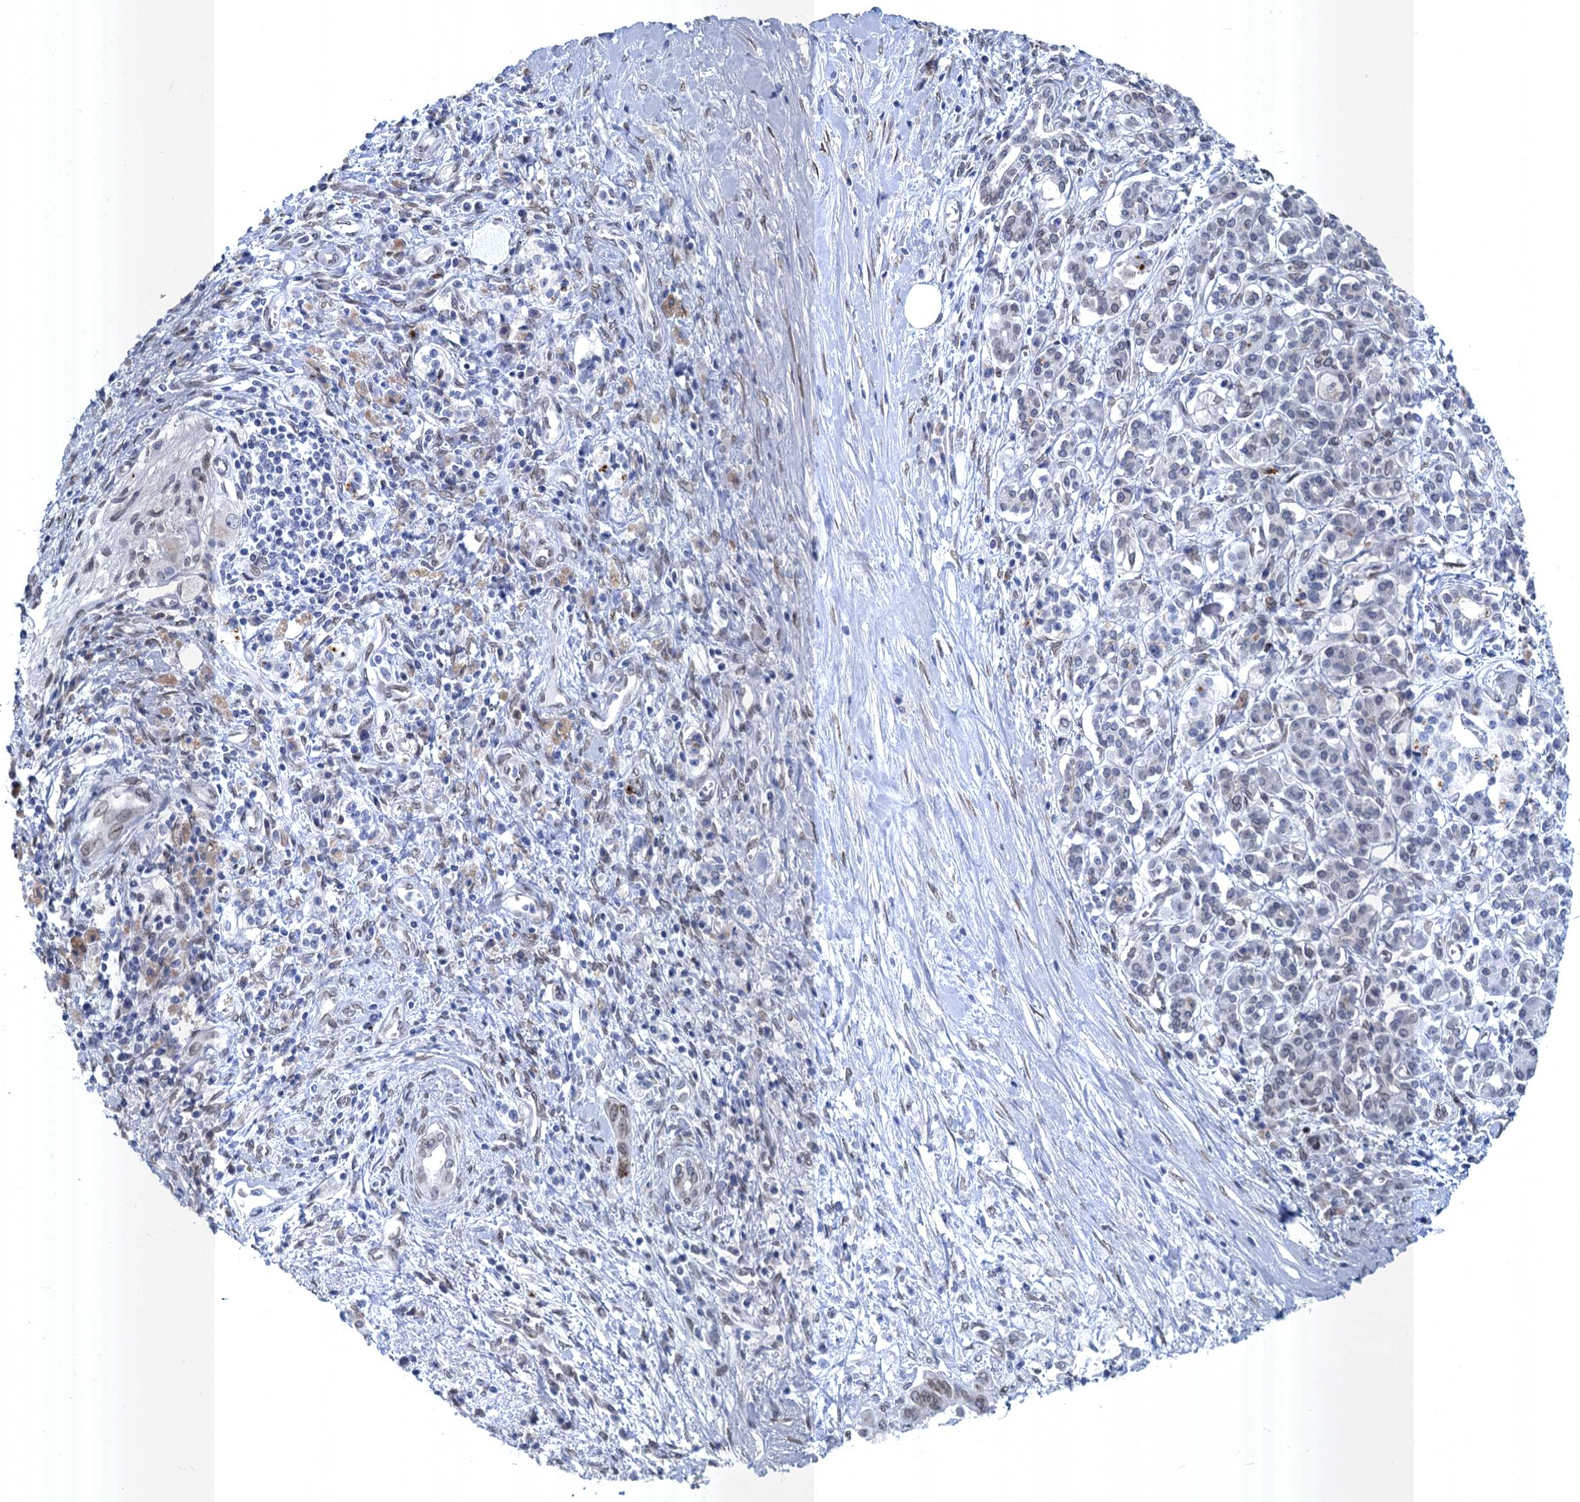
{"staining": {"intensity": "negative", "quantity": "none", "location": "none"}, "tissue": "pancreatic cancer", "cell_type": "Tumor cells", "image_type": "cancer", "snomed": [{"axis": "morphology", "description": "Adenocarcinoma, NOS"}, {"axis": "topography", "description": "Pancreas"}], "caption": "Immunohistochemistry of pancreatic adenocarcinoma exhibits no positivity in tumor cells. (Stains: DAB immunohistochemistry with hematoxylin counter stain, Microscopy: brightfield microscopy at high magnification).", "gene": "PRSS35", "patient": {"sex": "female", "age": 73}}